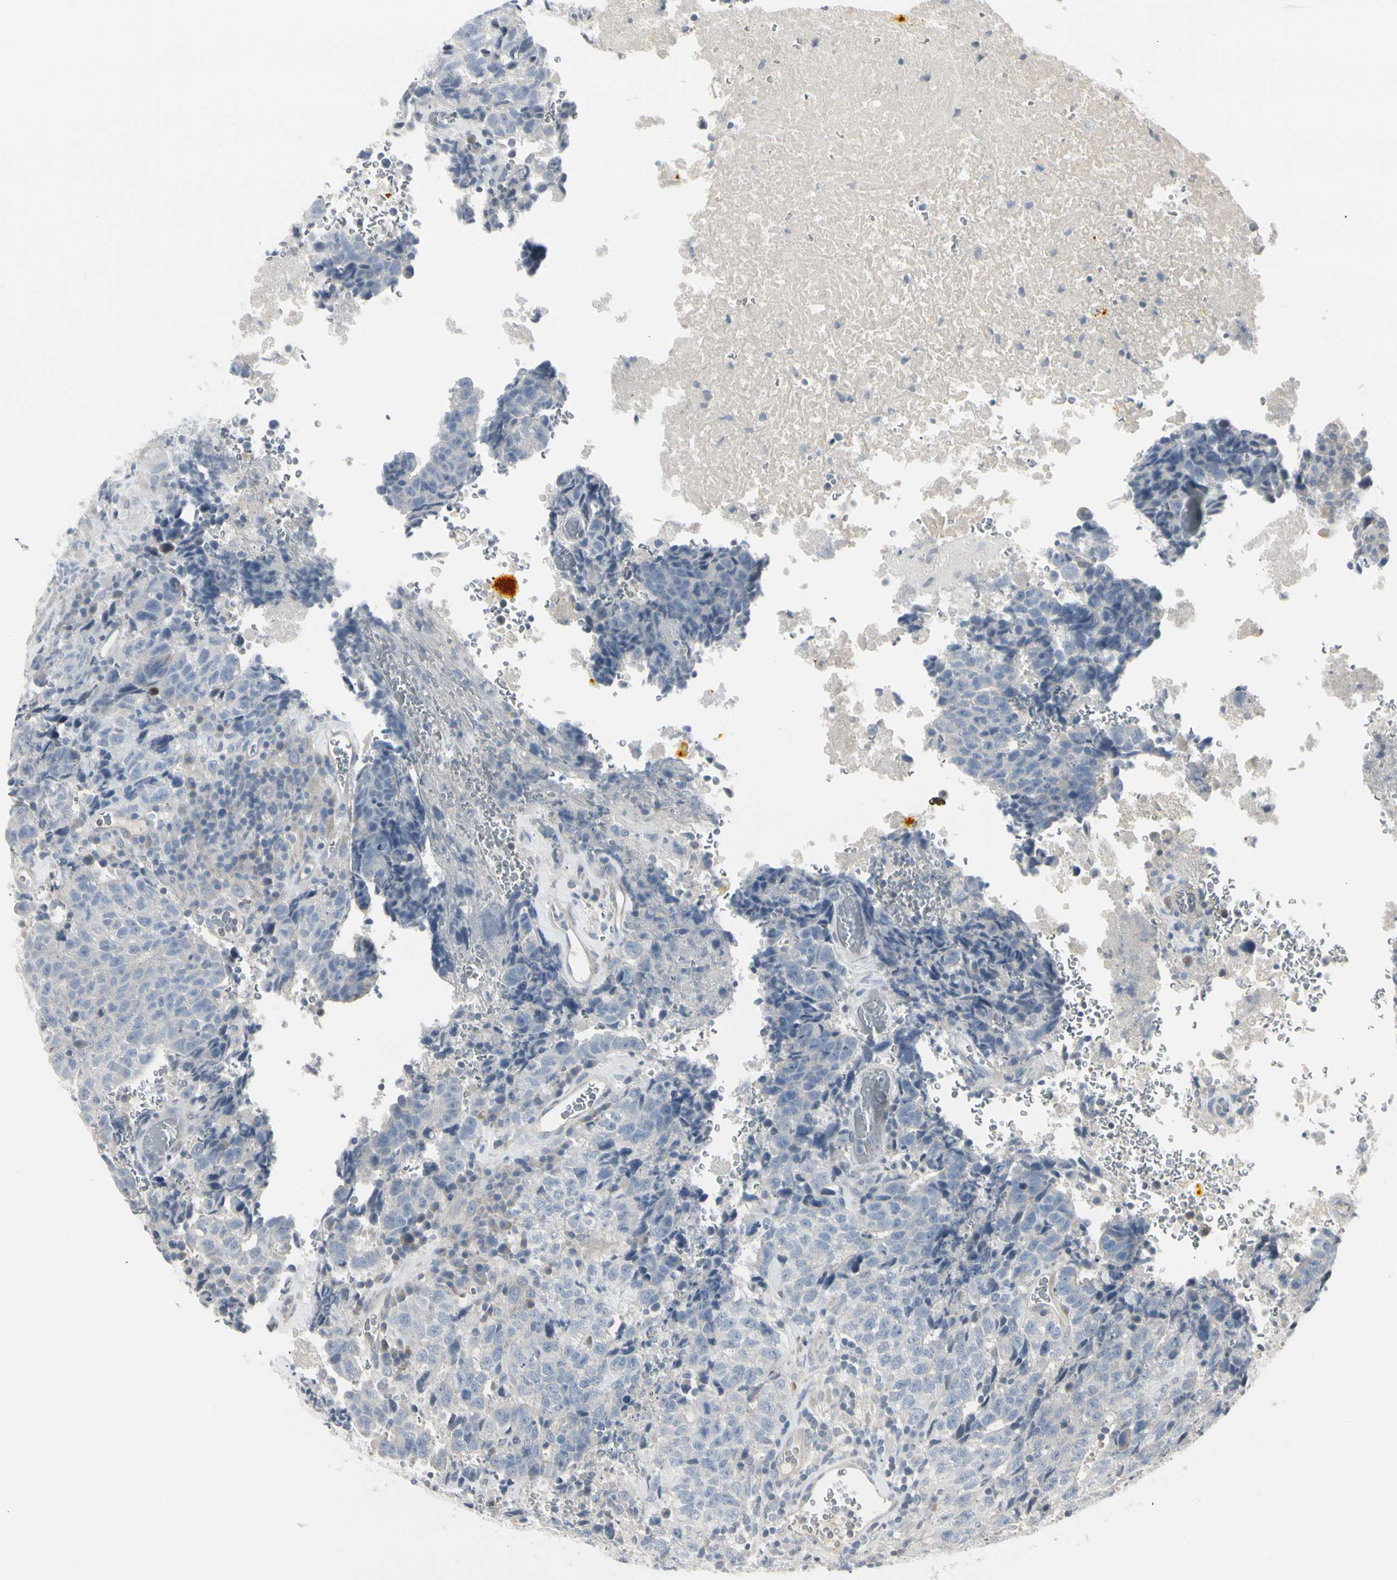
{"staining": {"intensity": "negative", "quantity": "none", "location": "none"}, "tissue": "testis cancer", "cell_type": "Tumor cells", "image_type": "cancer", "snomed": [{"axis": "morphology", "description": "Necrosis, NOS"}, {"axis": "morphology", "description": "Carcinoma, Embryonal, NOS"}, {"axis": "topography", "description": "Testis"}], "caption": "A high-resolution histopathology image shows immunohistochemistry (IHC) staining of testis embryonal carcinoma, which displays no significant staining in tumor cells.", "gene": "DMPK", "patient": {"sex": "male", "age": 19}}